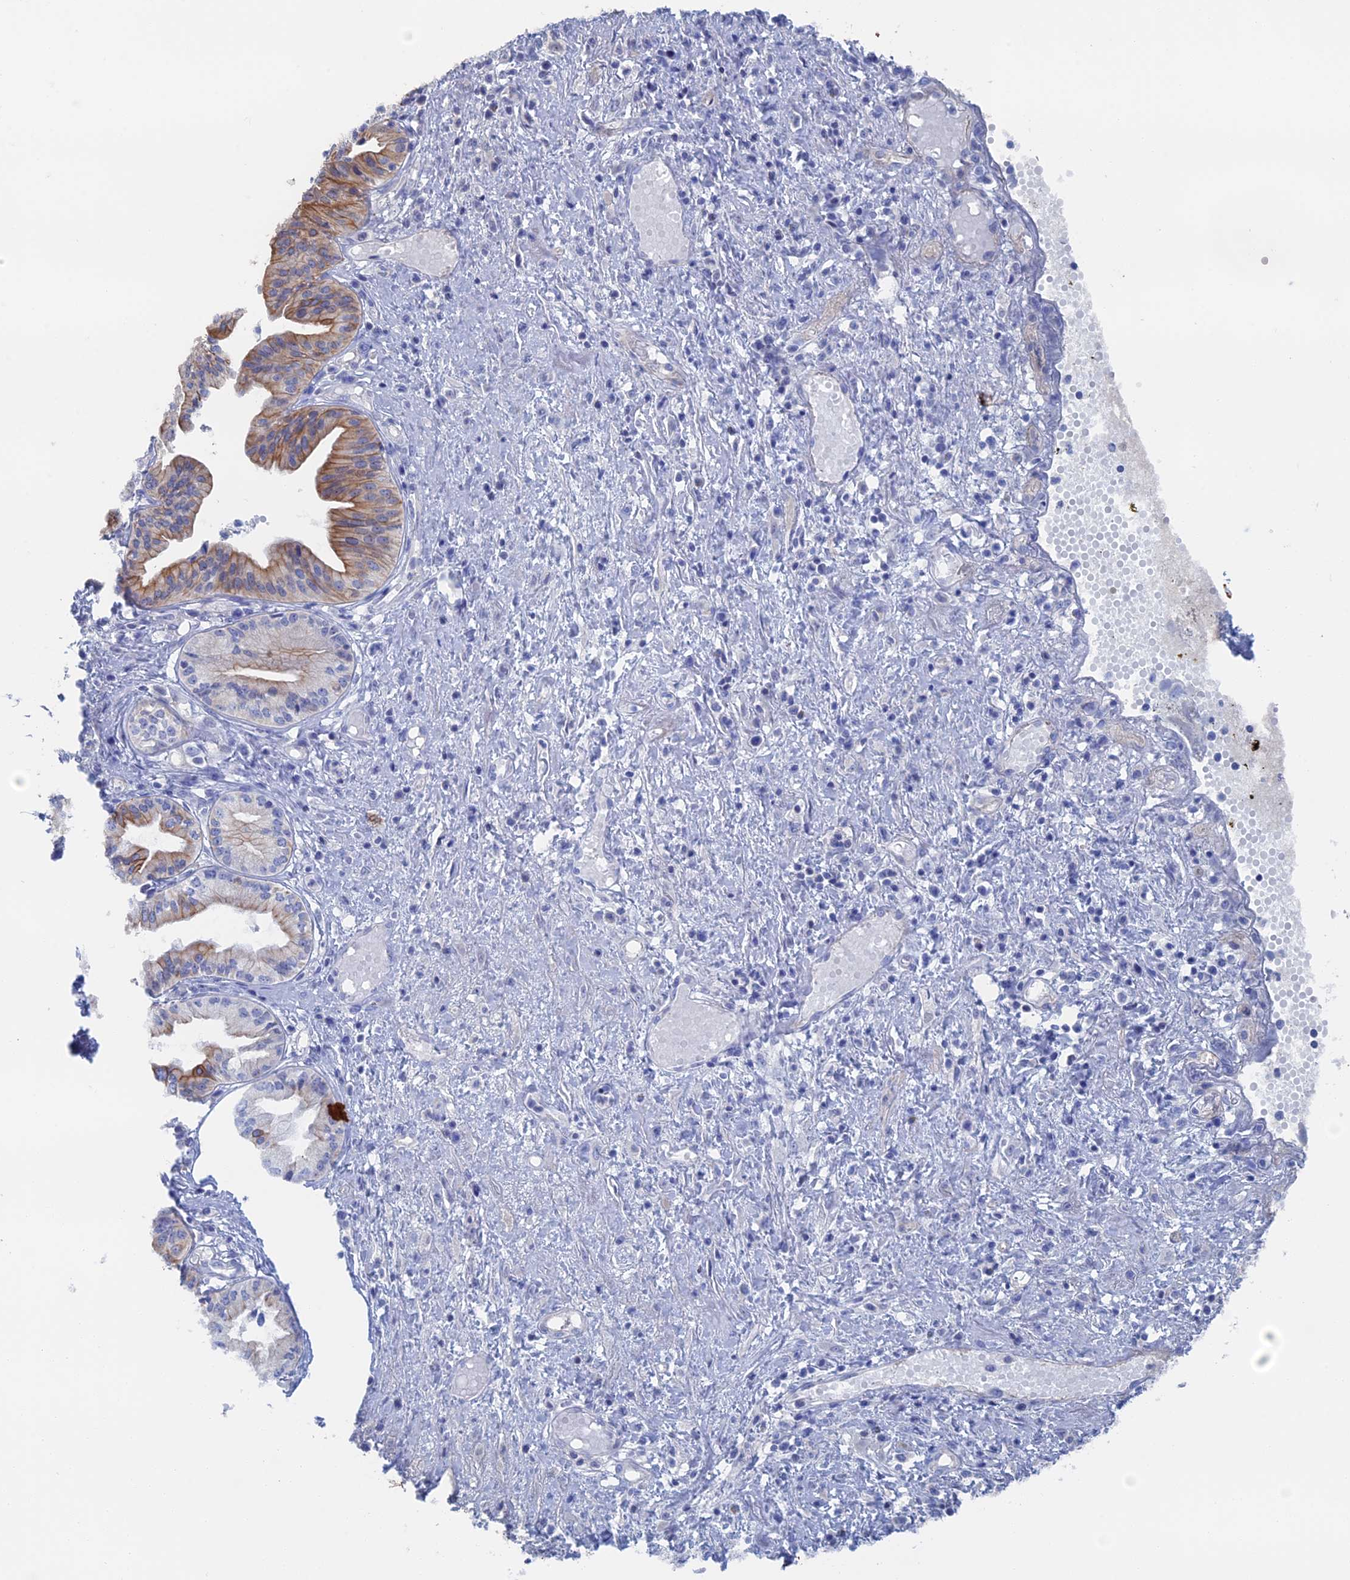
{"staining": {"intensity": "moderate", "quantity": "<25%", "location": "cytoplasmic/membranous"}, "tissue": "pancreatic cancer", "cell_type": "Tumor cells", "image_type": "cancer", "snomed": [{"axis": "morphology", "description": "Adenocarcinoma, NOS"}, {"axis": "topography", "description": "Pancreas"}], "caption": "Immunohistochemical staining of pancreatic cancer (adenocarcinoma) displays low levels of moderate cytoplasmic/membranous protein positivity in about <25% of tumor cells.", "gene": "IL7", "patient": {"sex": "female", "age": 50}}